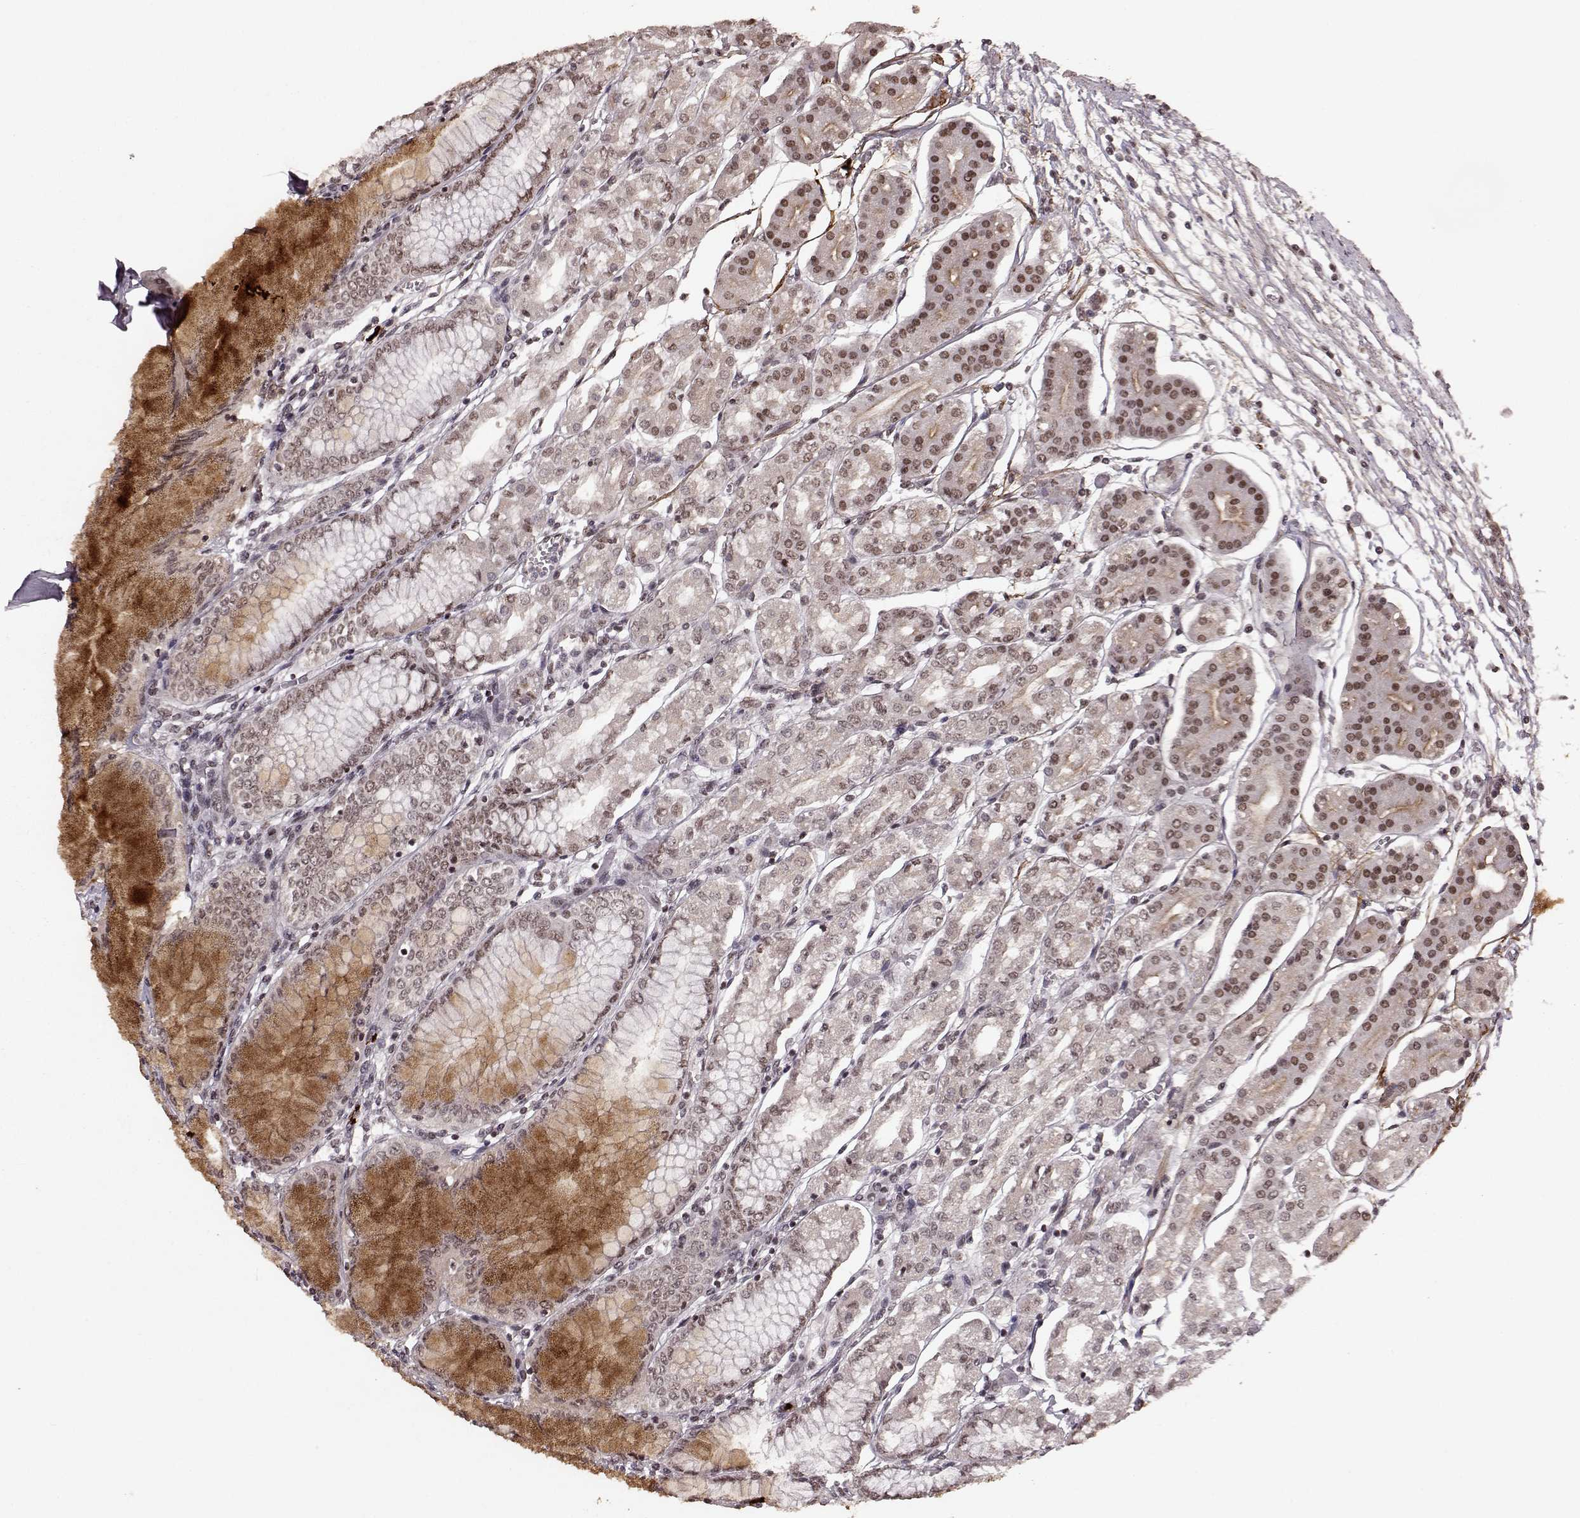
{"staining": {"intensity": "moderate", "quantity": "<25%", "location": "nuclear"}, "tissue": "stomach", "cell_type": "Glandular cells", "image_type": "normal", "snomed": [{"axis": "morphology", "description": "Normal tissue, NOS"}, {"axis": "topography", "description": "Skeletal muscle"}, {"axis": "topography", "description": "Stomach"}], "caption": "Glandular cells demonstrate low levels of moderate nuclear positivity in about <25% of cells in benign stomach. Nuclei are stained in blue.", "gene": "RRAGD", "patient": {"sex": "female", "age": 57}}